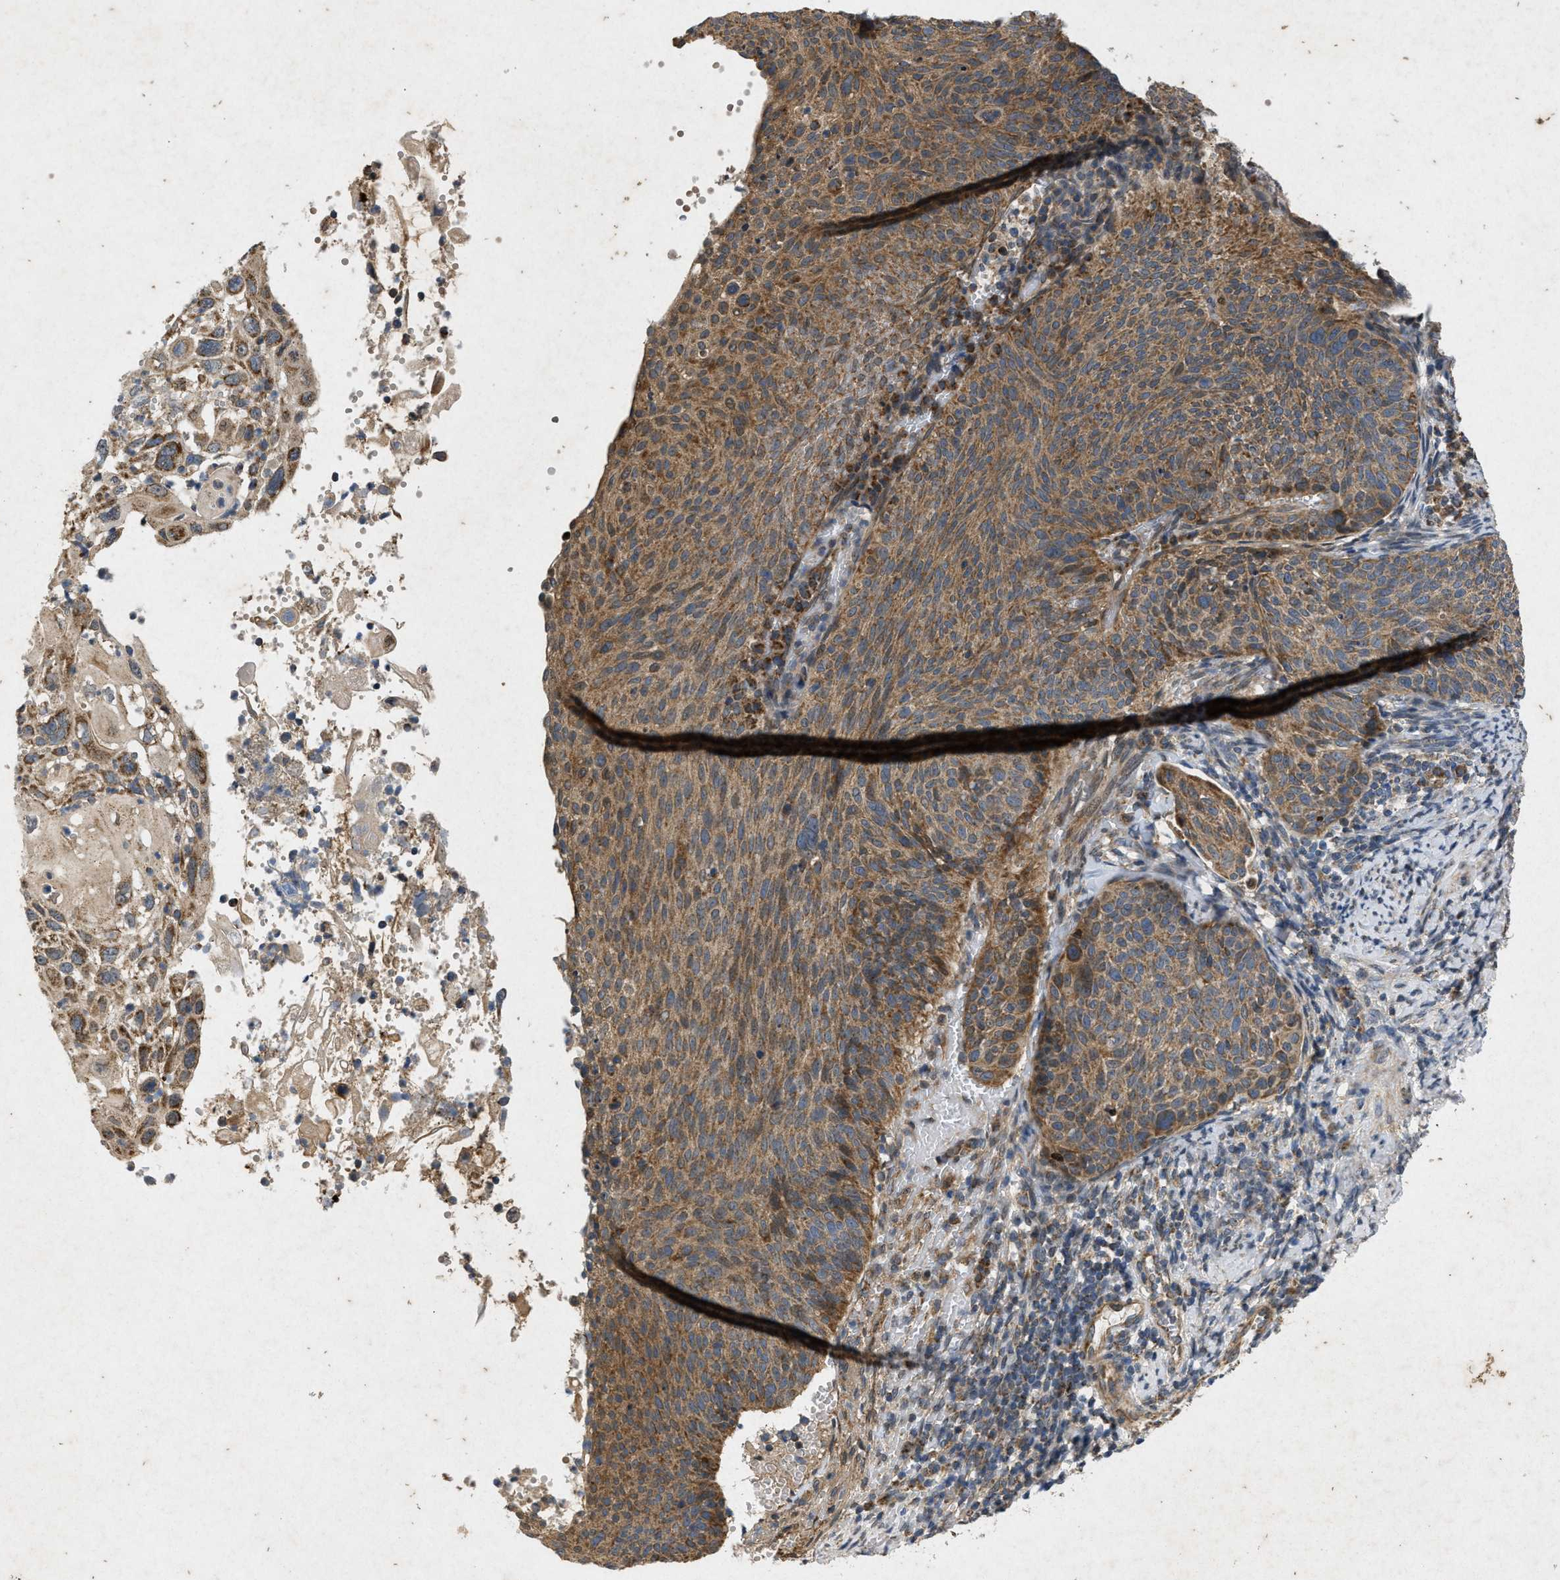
{"staining": {"intensity": "moderate", "quantity": ">75%", "location": "cytoplasmic/membranous"}, "tissue": "cervical cancer", "cell_type": "Tumor cells", "image_type": "cancer", "snomed": [{"axis": "morphology", "description": "Squamous cell carcinoma, NOS"}, {"axis": "topography", "description": "Cervix"}], "caption": "An immunohistochemistry (IHC) histopathology image of neoplastic tissue is shown. Protein staining in brown highlights moderate cytoplasmic/membranous positivity in cervical cancer (squamous cell carcinoma) within tumor cells.", "gene": "PRKG2", "patient": {"sex": "female", "age": 70}}